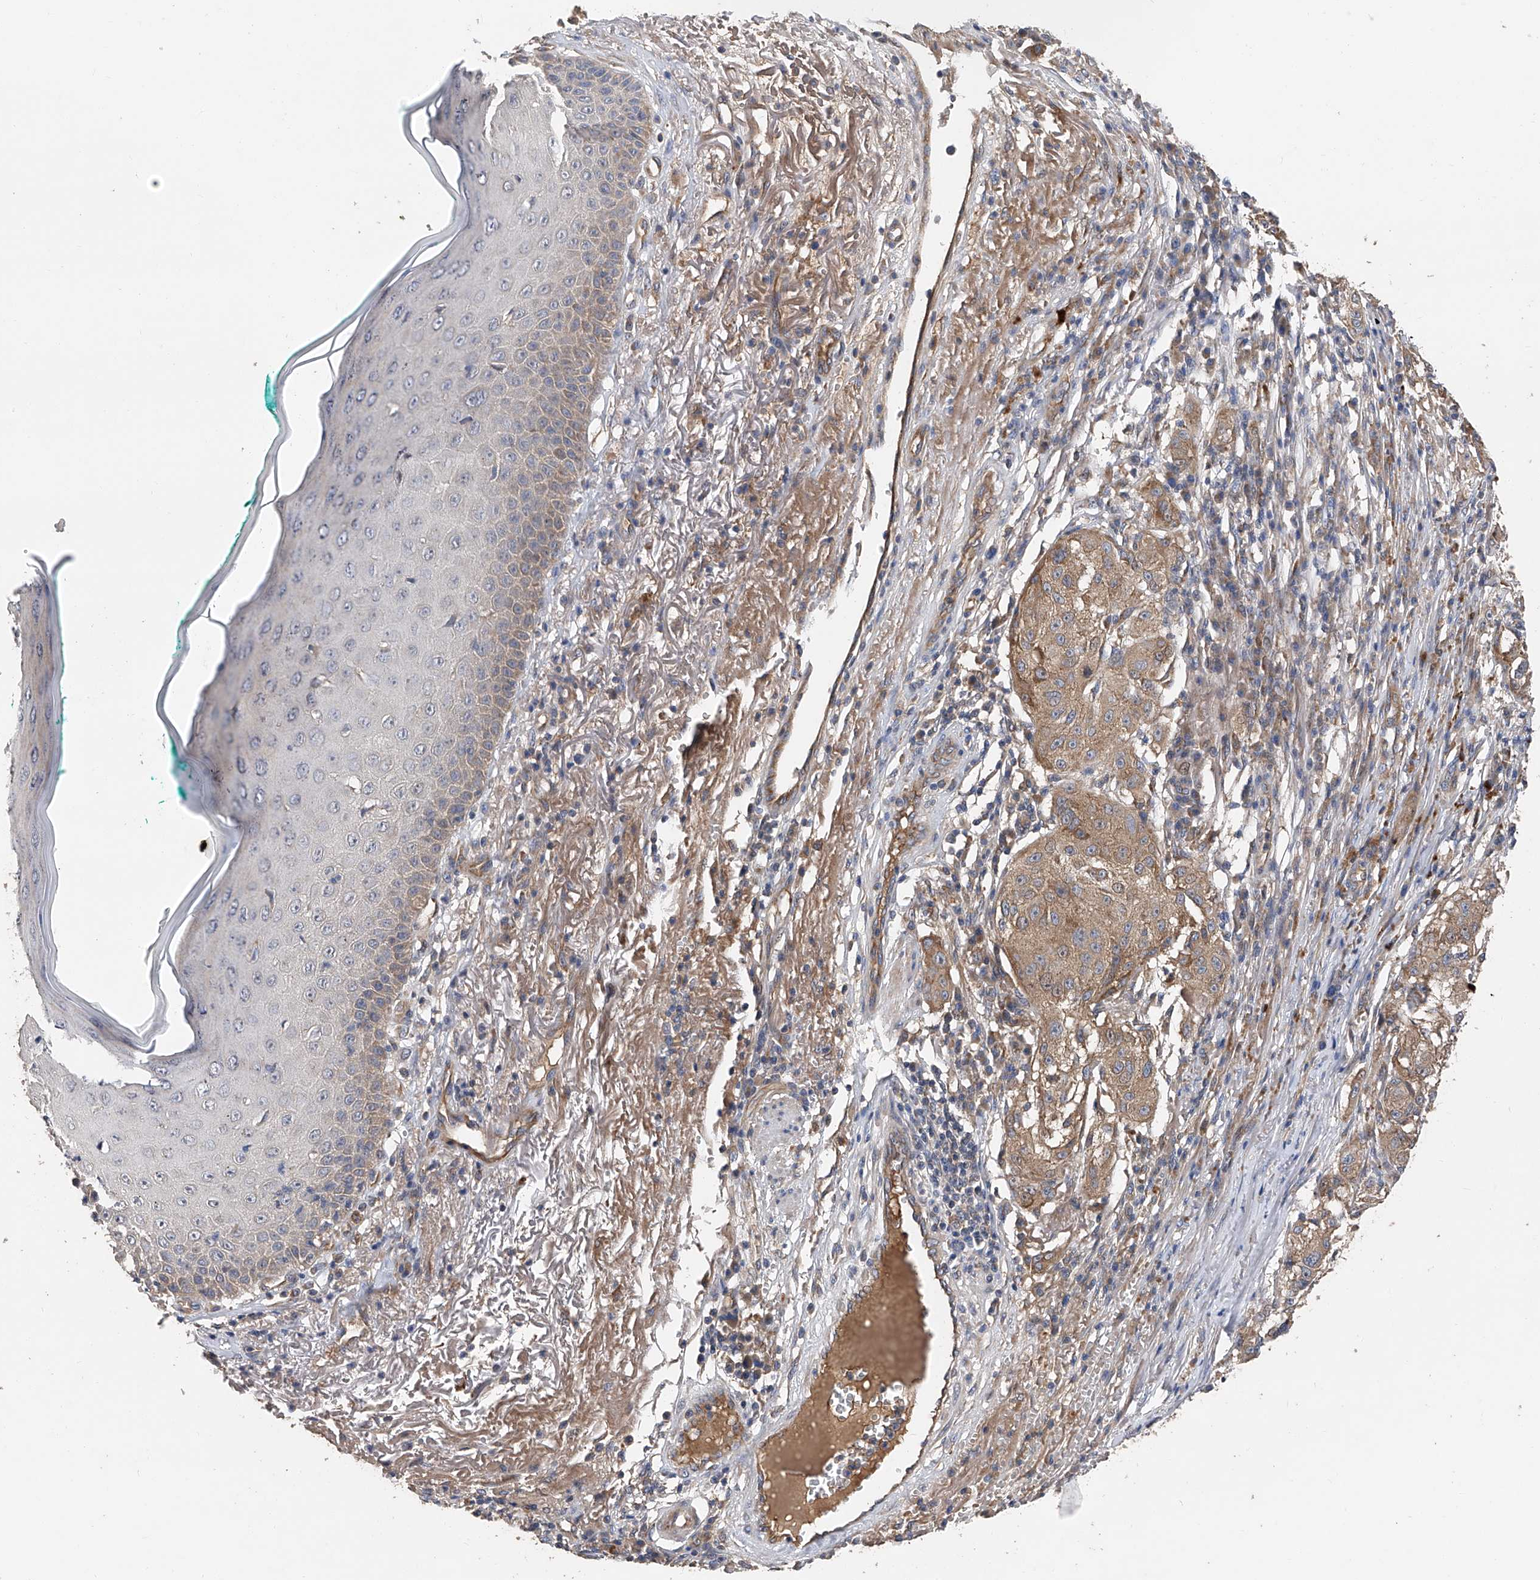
{"staining": {"intensity": "moderate", "quantity": "25%-75%", "location": "cytoplasmic/membranous"}, "tissue": "melanoma", "cell_type": "Tumor cells", "image_type": "cancer", "snomed": [{"axis": "morphology", "description": "Necrosis, NOS"}, {"axis": "morphology", "description": "Malignant melanoma, NOS"}, {"axis": "topography", "description": "Skin"}], "caption": "About 25%-75% of tumor cells in human malignant melanoma demonstrate moderate cytoplasmic/membranous protein expression as visualized by brown immunohistochemical staining.", "gene": "PTK2", "patient": {"sex": "female", "age": 87}}